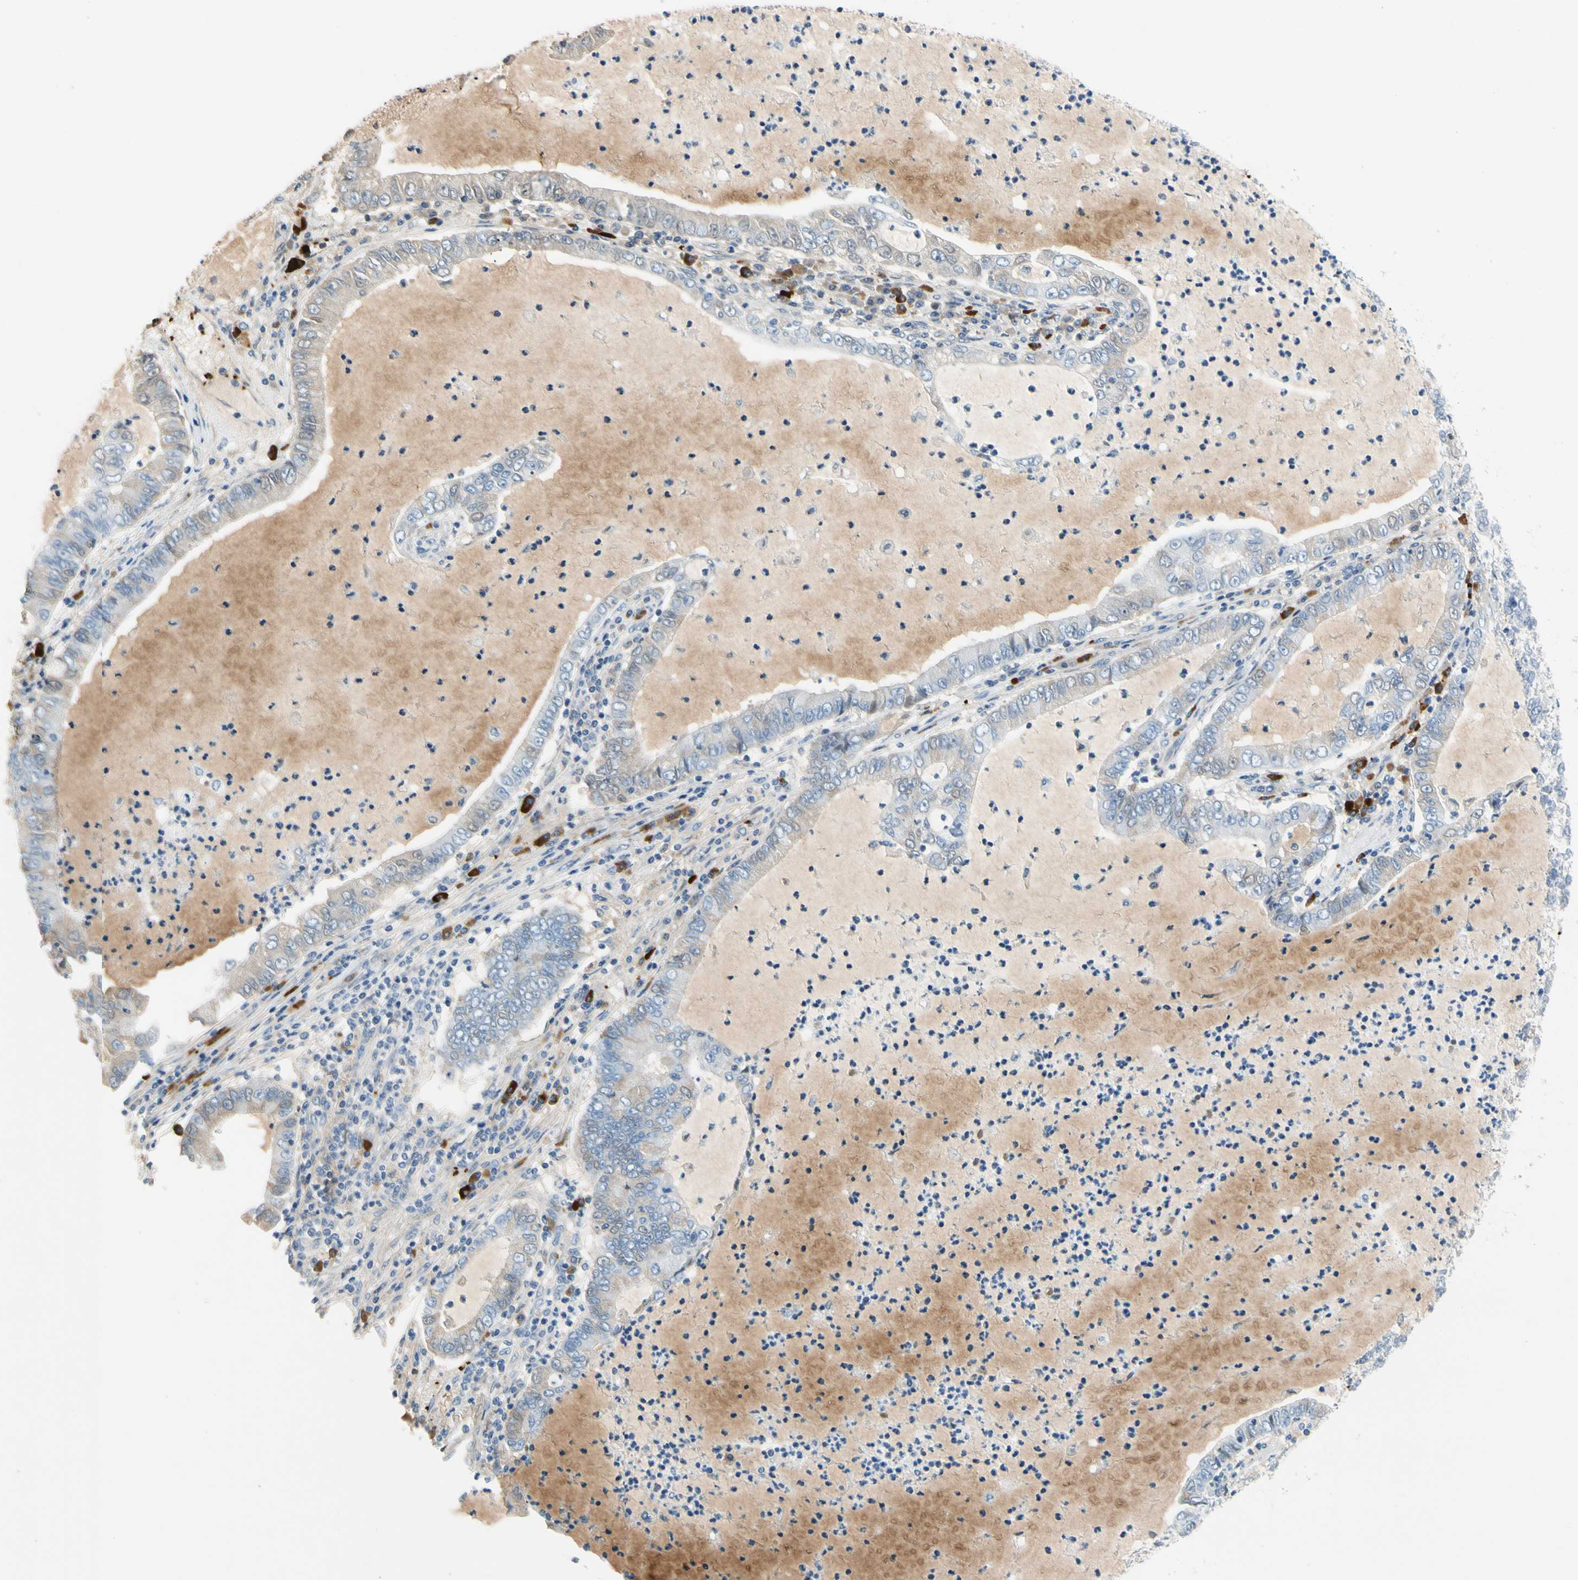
{"staining": {"intensity": "weak", "quantity": "<25%", "location": "cytoplasmic/membranous"}, "tissue": "lung cancer", "cell_type": "Tumor cells", "image_type": "cancer", "snomed": [{"axis": "morphology", "description": "Adenocarcinoma, NOS"}, {"axis": "topography", "description": "Lung"}], "caption": "Immunohistochemical staining of lung adenocarcinoma shows no significant positivity in tumor cells.", "gene": "PPBP", "patient": {"sex": "female", "age": 51}}